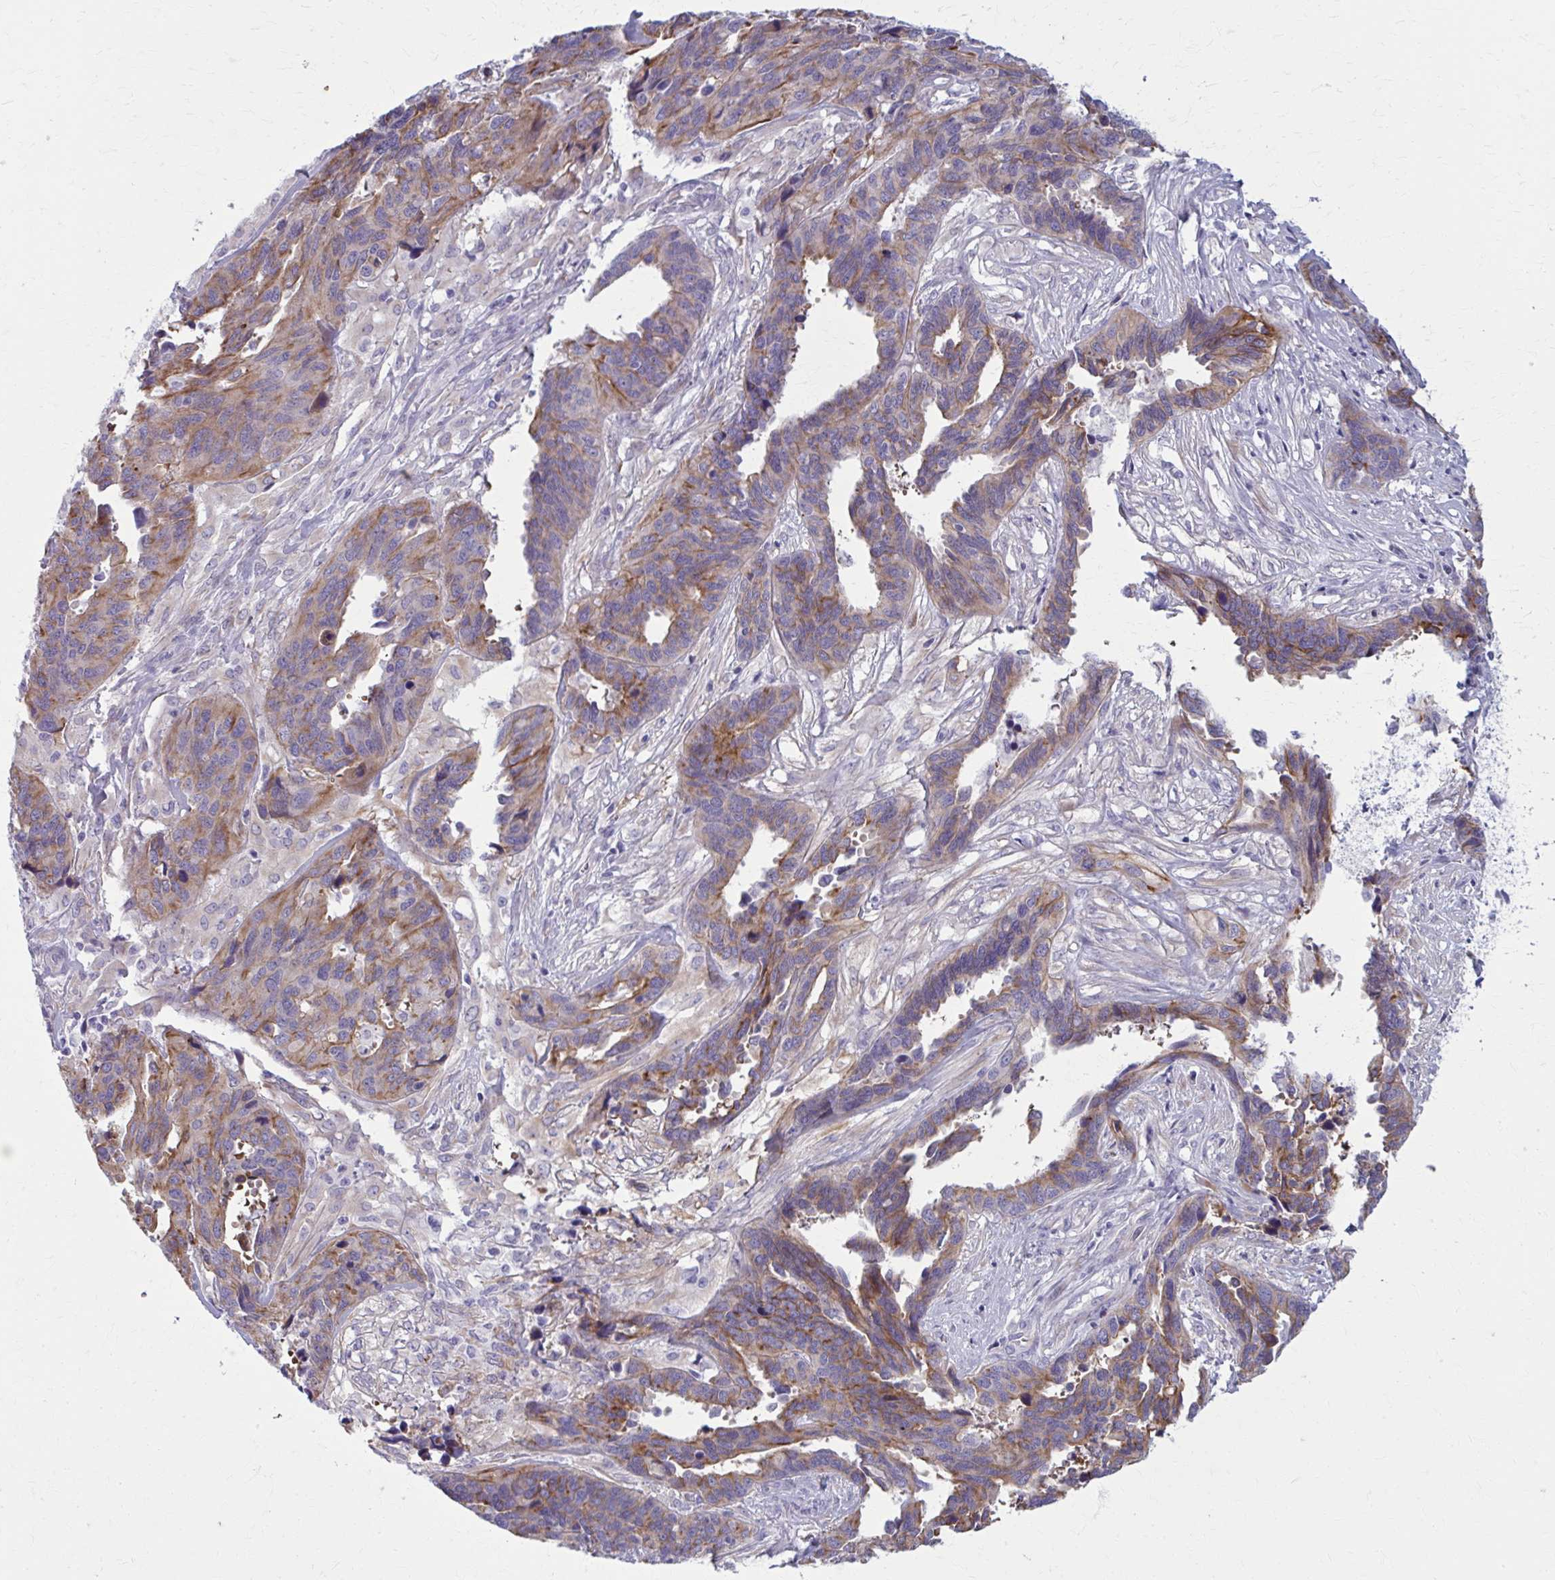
{"staining": {"intensity": "moderate", "quantity": "<25%", "location": "cytoplasmic/membranous"}, "tissue": "ovarian cancer", "cell_type": "Tumor cells", "image_type": "cancer", "snomed": [{"axis": "morphology", "description": "Cystadenocarcinoma, serous, NOS"}, {"axis": "topography", "description": "Ovary"}], "caption": "The micrograph displays a brown stain indicating the presence of a protein in the cytoplasmic/membranous of tumor cells in serous cystadenocarcinoma (ovarian). The staining was performed using DAB (3,3'-diaminobenzidine) to visualize the protein expression in brown, while the nuclei were stained in blue with hematoxylin (Magnification: 20x).", "gene": "NUMBL", "patient": {"sex": "female", "age": 64}}